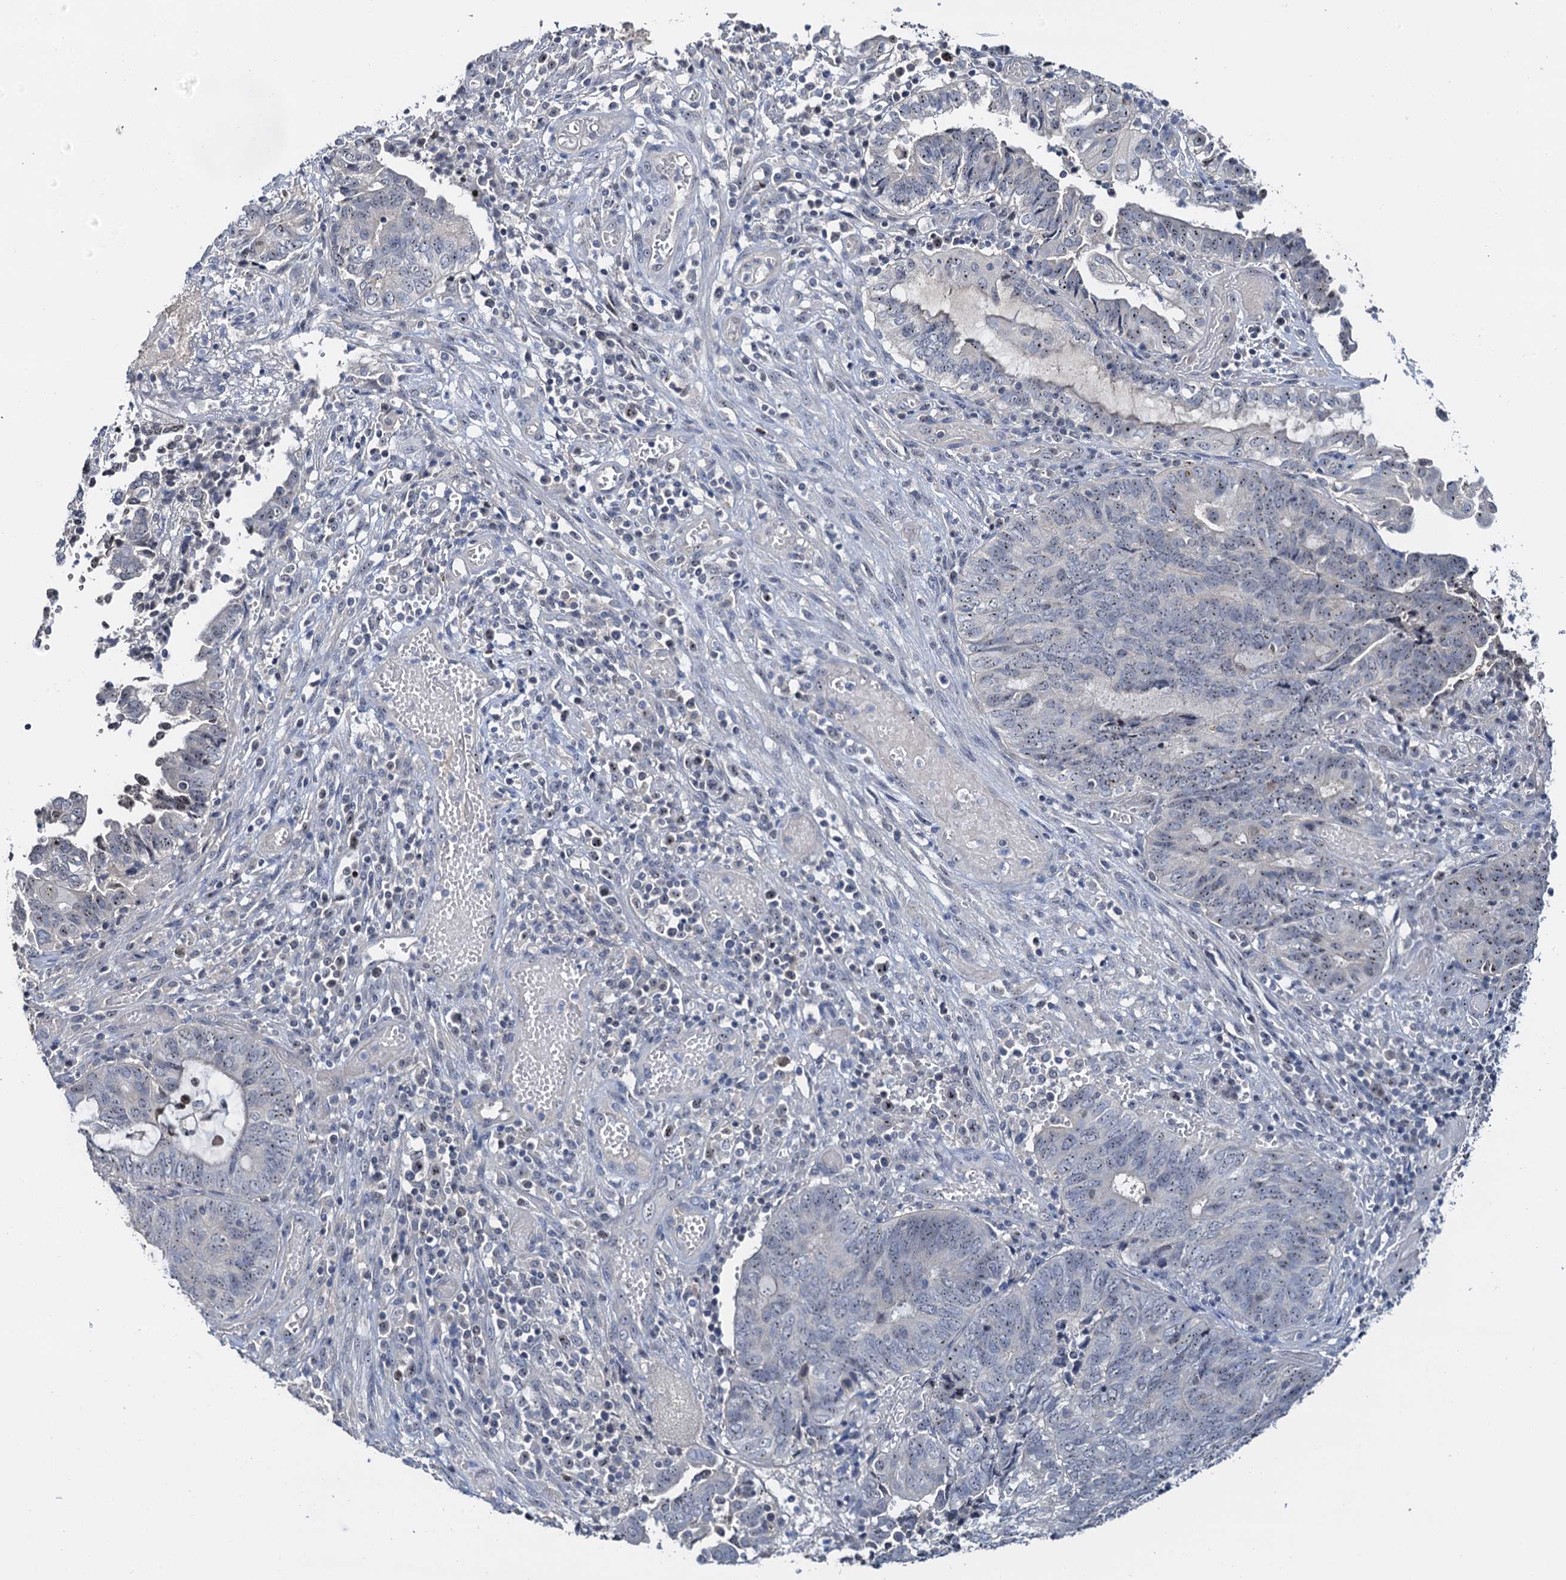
{"staining": {"intensity": "weak", "quantity": "<25%", "location": "nuclear"}, "tissue": "endometrial cancer", "cell_type": "Tumor cells", "image_type": "cancer", "snomed": [{"axis": "morphology", "description": "Adenocarcinoma, NOS"}, {"axis": "topography", "description": "Uterus"}, {"axis": "topography", "description": "Endometrium"}], "caption": "The IHC histopathology image has no significant expression in tumor cells of endometrial cancer (adenocarcinoma) tissue.", "gene": "NOP2", "patient": {"sex": "female", "age": 70}}